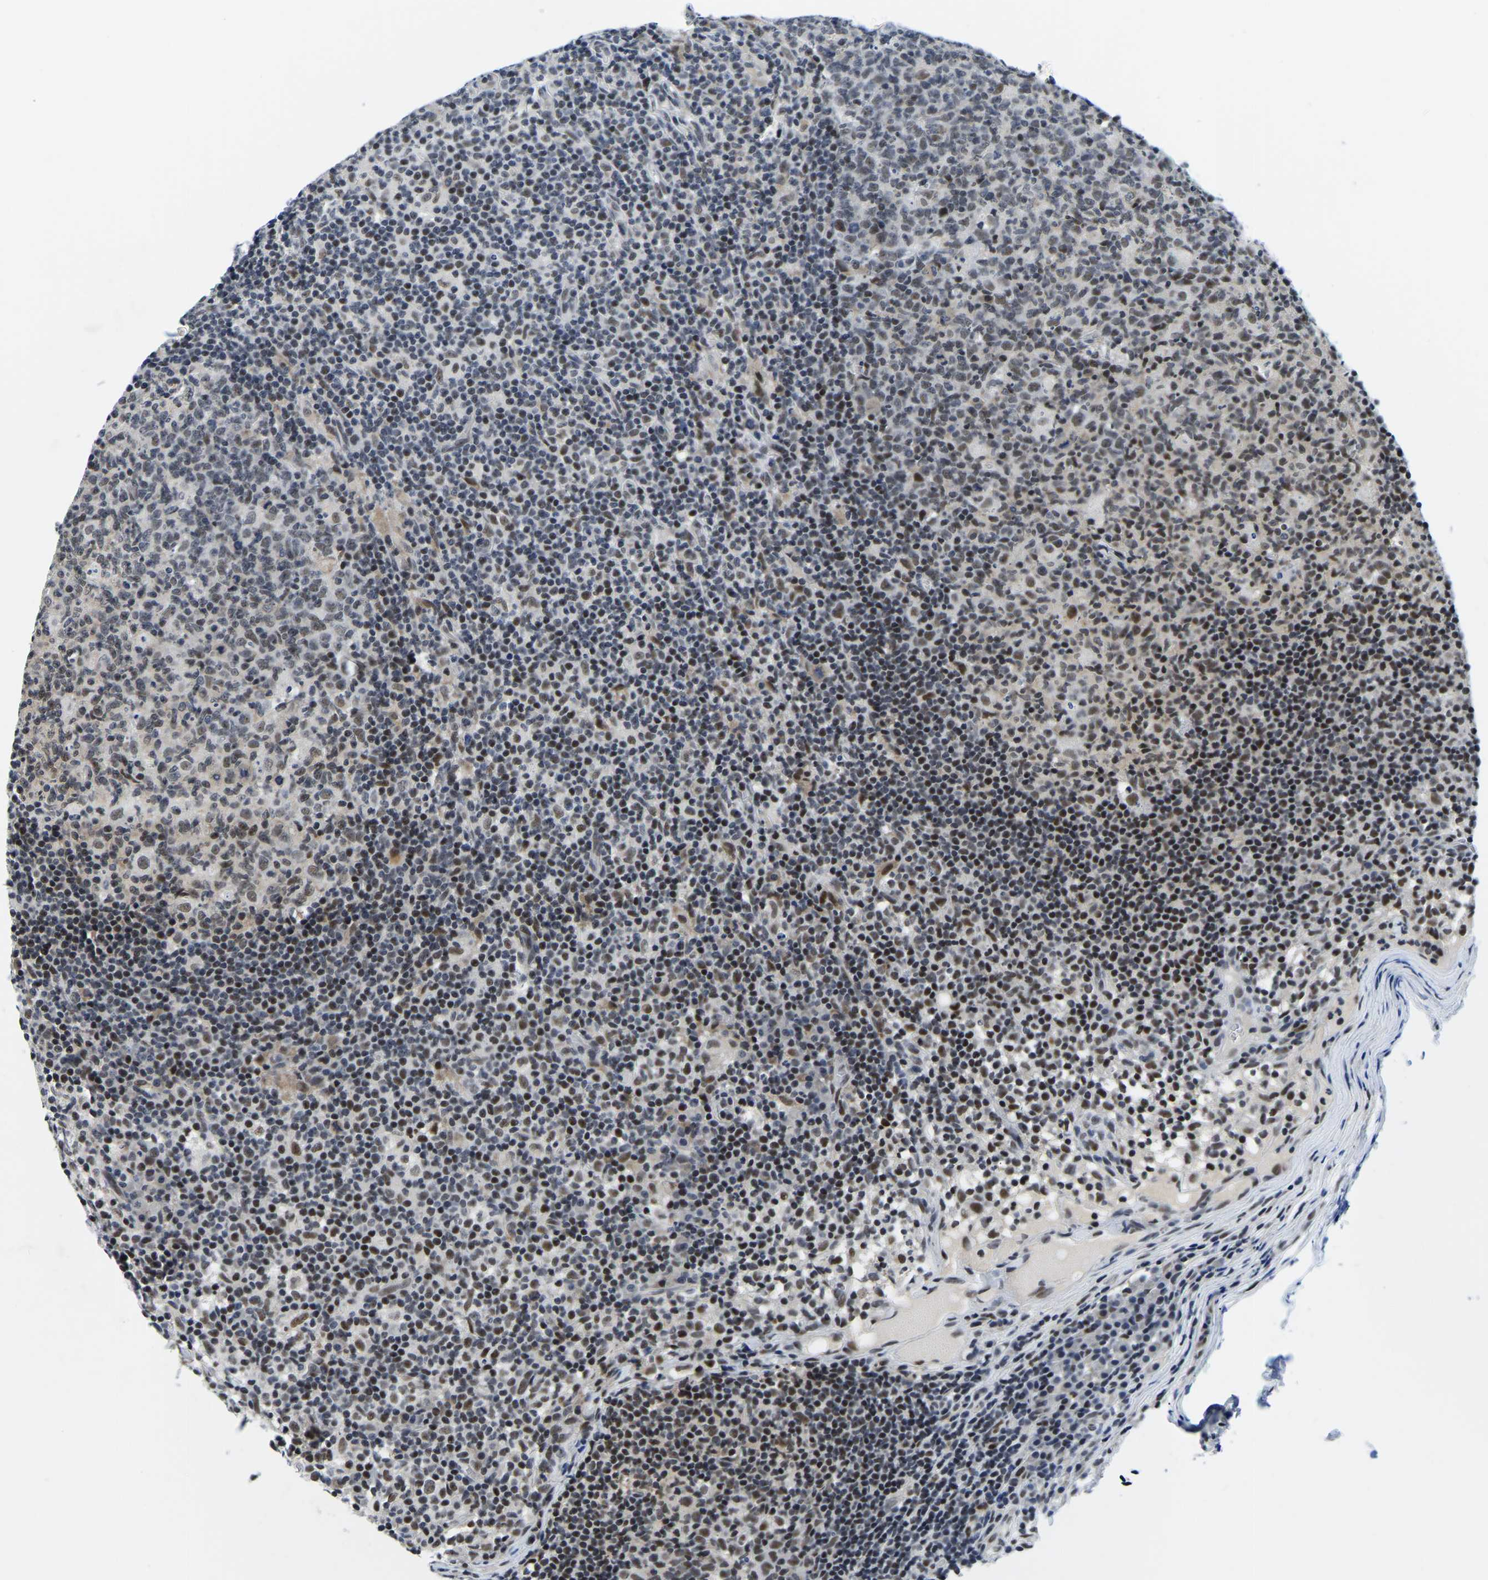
{"staining": {"intensity": "weak", "quantity": "25%-75%", "location": "nuclear"}, "tissue": "lymph node", "cell_type": "Germinal center cells", "image_type": "normal", "snomed": [{"axis": "morphology", "description": "Normal tissue, NOS"}, {"axis": "morphology", "description": "Inflammation, NOS"}, {"axis": "topography", "description": "Lymph node"}], "caption": "Immunohistochemical staining of benign human lymph node exhibits low levels of weak nuclear positivity in about 25%-75% of germinal center cells.", "gene": "POLDIP3", "patient": {"sex": "male", "age": 55}}